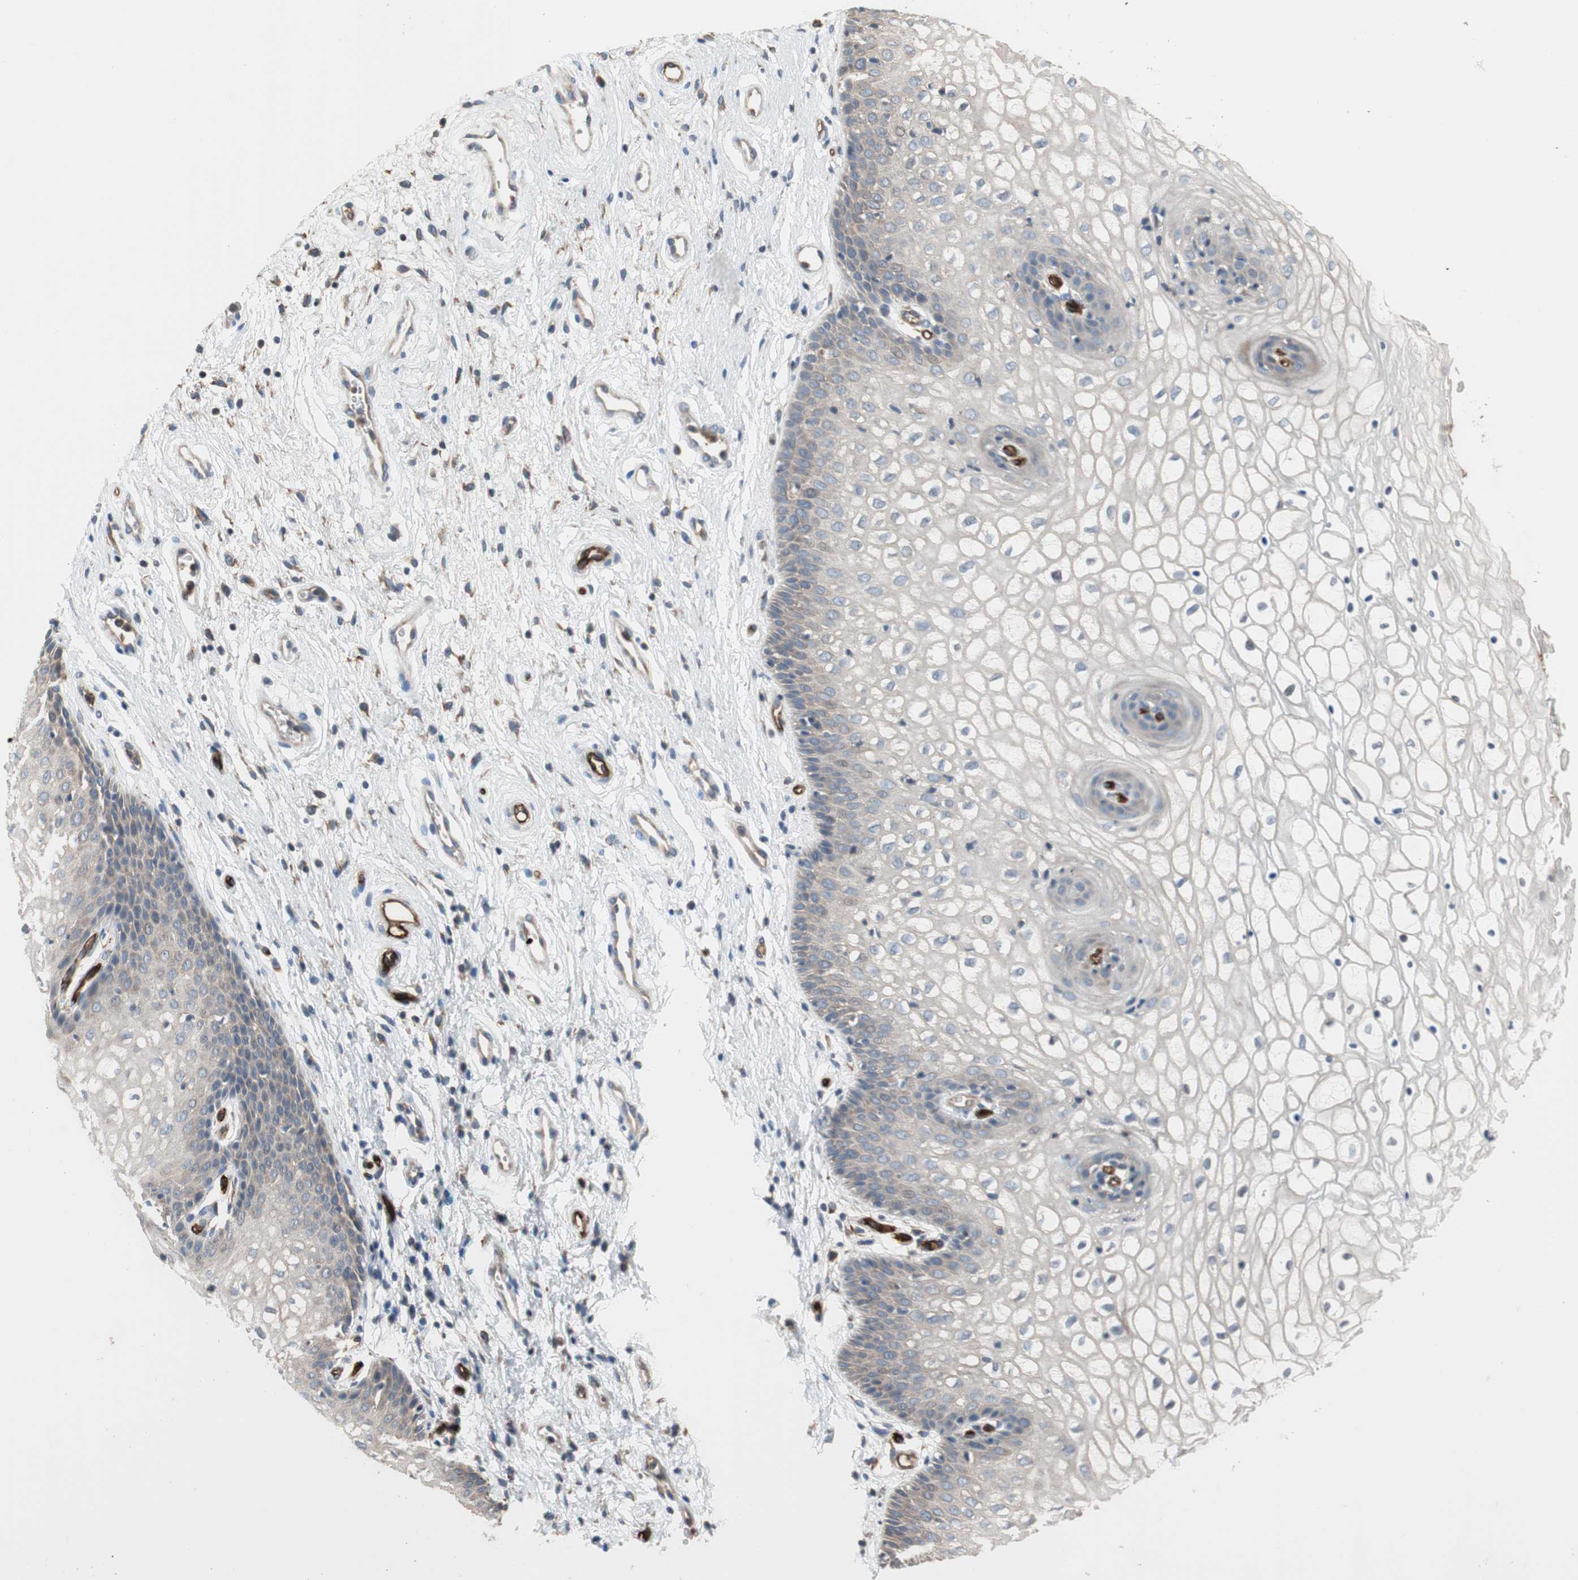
{"staining": {"intensity": "weak", "quantity": "<25%", "location": "cytoplasmic/membranous"}, "tissue": "vagina", "cell_type": "Squamous epithelial cells", "image_type": "normal", "snomed": [{"axis": "morphology", "description": "Normal tissue, NOS"}, {"axis": "topography", "description": "Vagina"}], "caption": "DAB (3,3'-diaminobenzidine) immunohistochemical staining of normal human vagina demonstrates no significant staining in squamous epithelial cells. The staining was performed using DAB to visualize the protein expression in brown, while the nuclei were stained in blue with hematoxylin (Magnification: 20x).", "gene": "ALPL", "patient": {"sex": "female", "age": 34}}